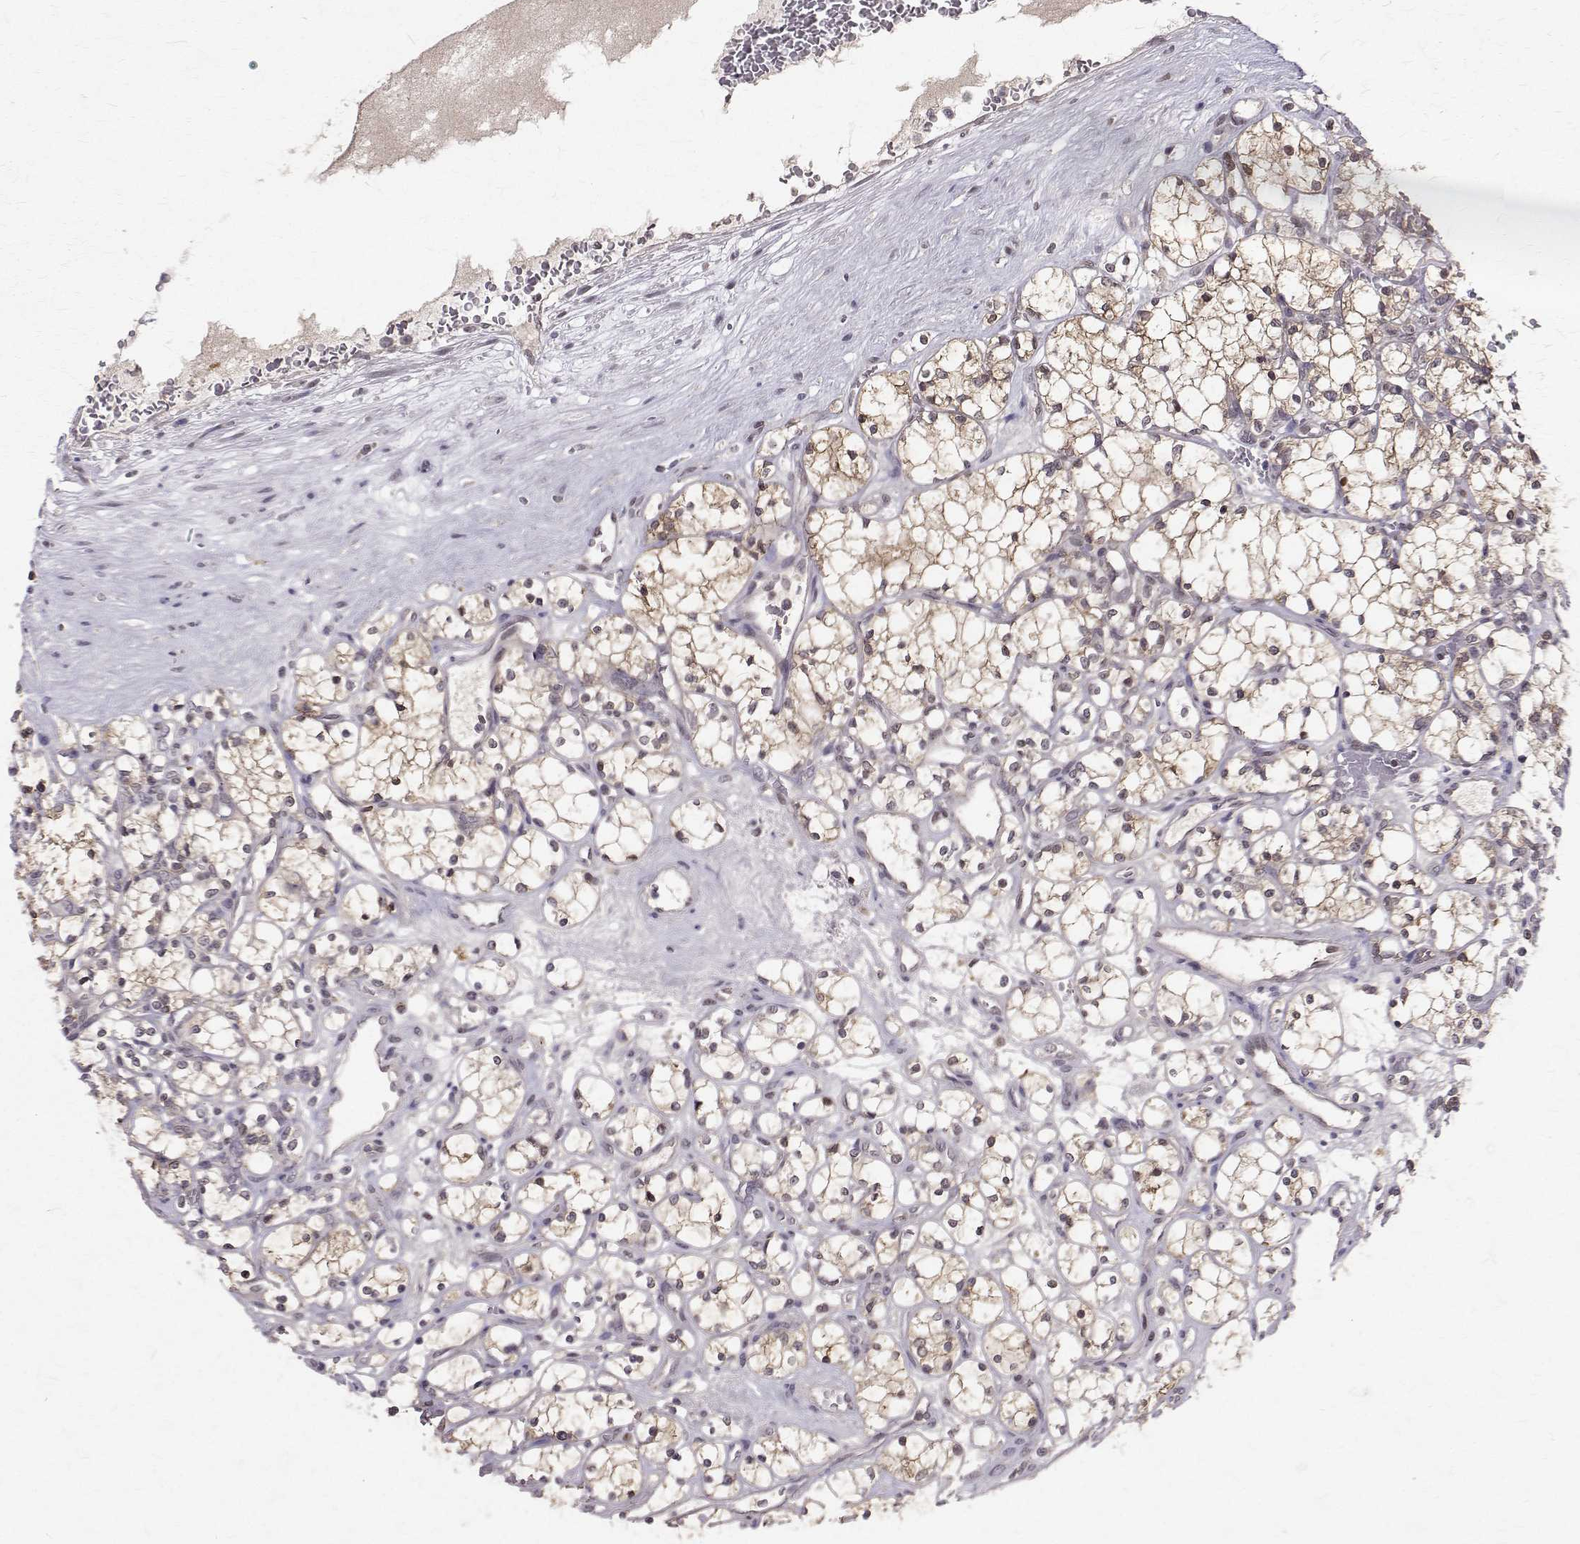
{"staining": {"intensity": "weak", "quantity": "25%-75%", "location": "cytoplasmic/membranous,nuclear"}, "tissue": "renal cancer", "cell_type": "Tumor cells", "image_type": "cancer", "snomed": [{"axis": "morphology", "description": "Adenocarcinoma, NOS"}, {"axis": "topography", "description": "Kidney"}], "caption": "Tumor cells reveal low levels of weak cytoplasmic/membranous and nuclear staining in about 25%-75% of cells in human renal cancer (adenocarcinoma). (DAB (3,3'-diaminobenzidine) IHC with brightfield microscopy, high magnification).", "gene": "NIF3L1", "patient": {"sex": "female", "age": 69}}